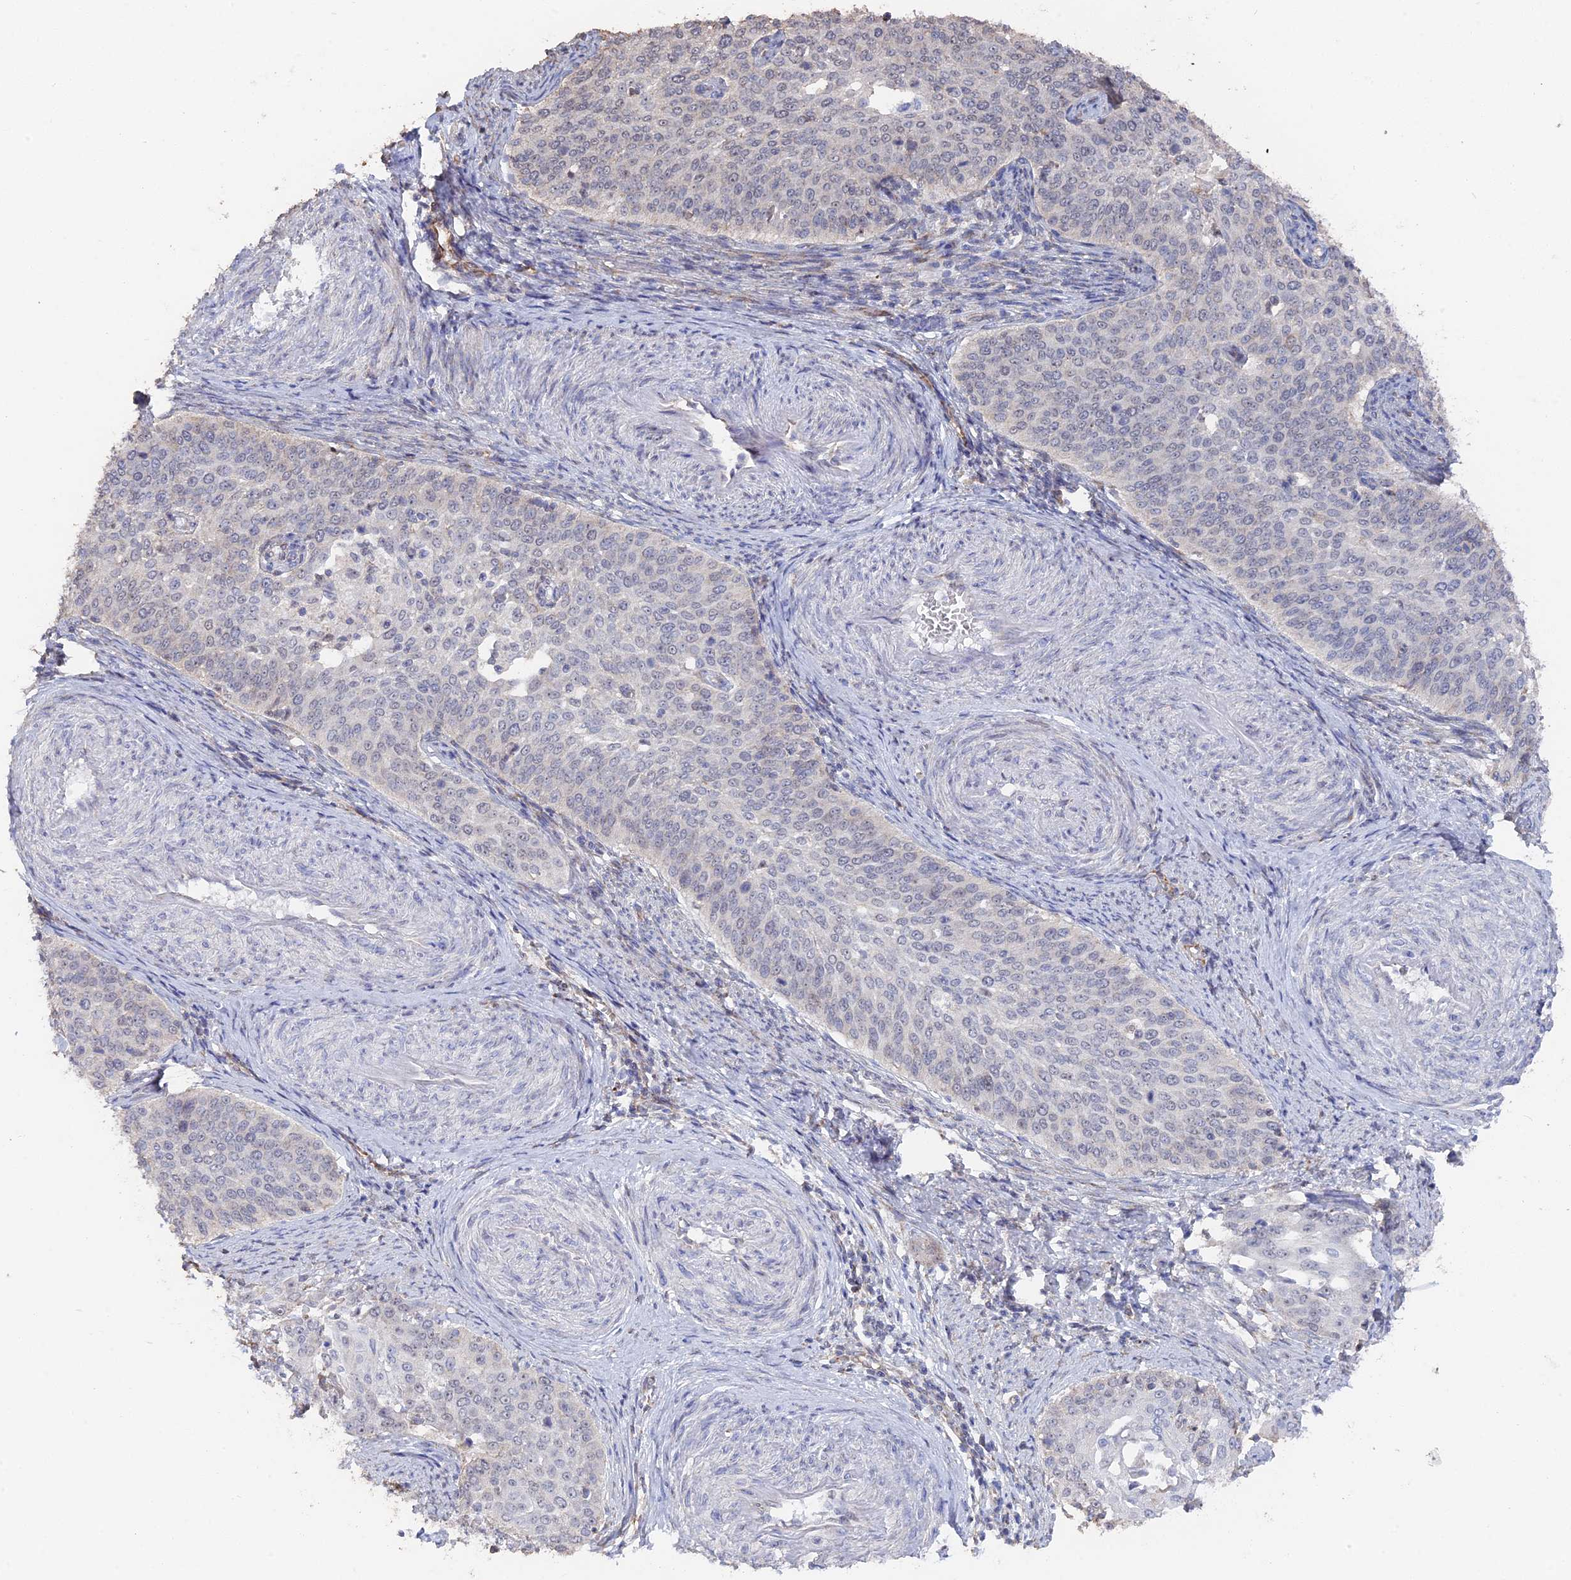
{"staining": {"intensity": "weak", "quantity": "<25%", "location": "nuclear"}, "tissue": "cervical cancer", "cell_type": "Tumor cells", "image_type": "cancer", "snomed": [{"axis": "morphology", "description": "Squamous cell carcinoma, NOS"}, {"axis": "topography", "description": "Cervix"}], "caption": "Immunohistochemical staining of cervical cancer exhibits no significant staining in tumor cells.", "gene": "SEMG2", "patient": {"sex": "female", "age": 44}}